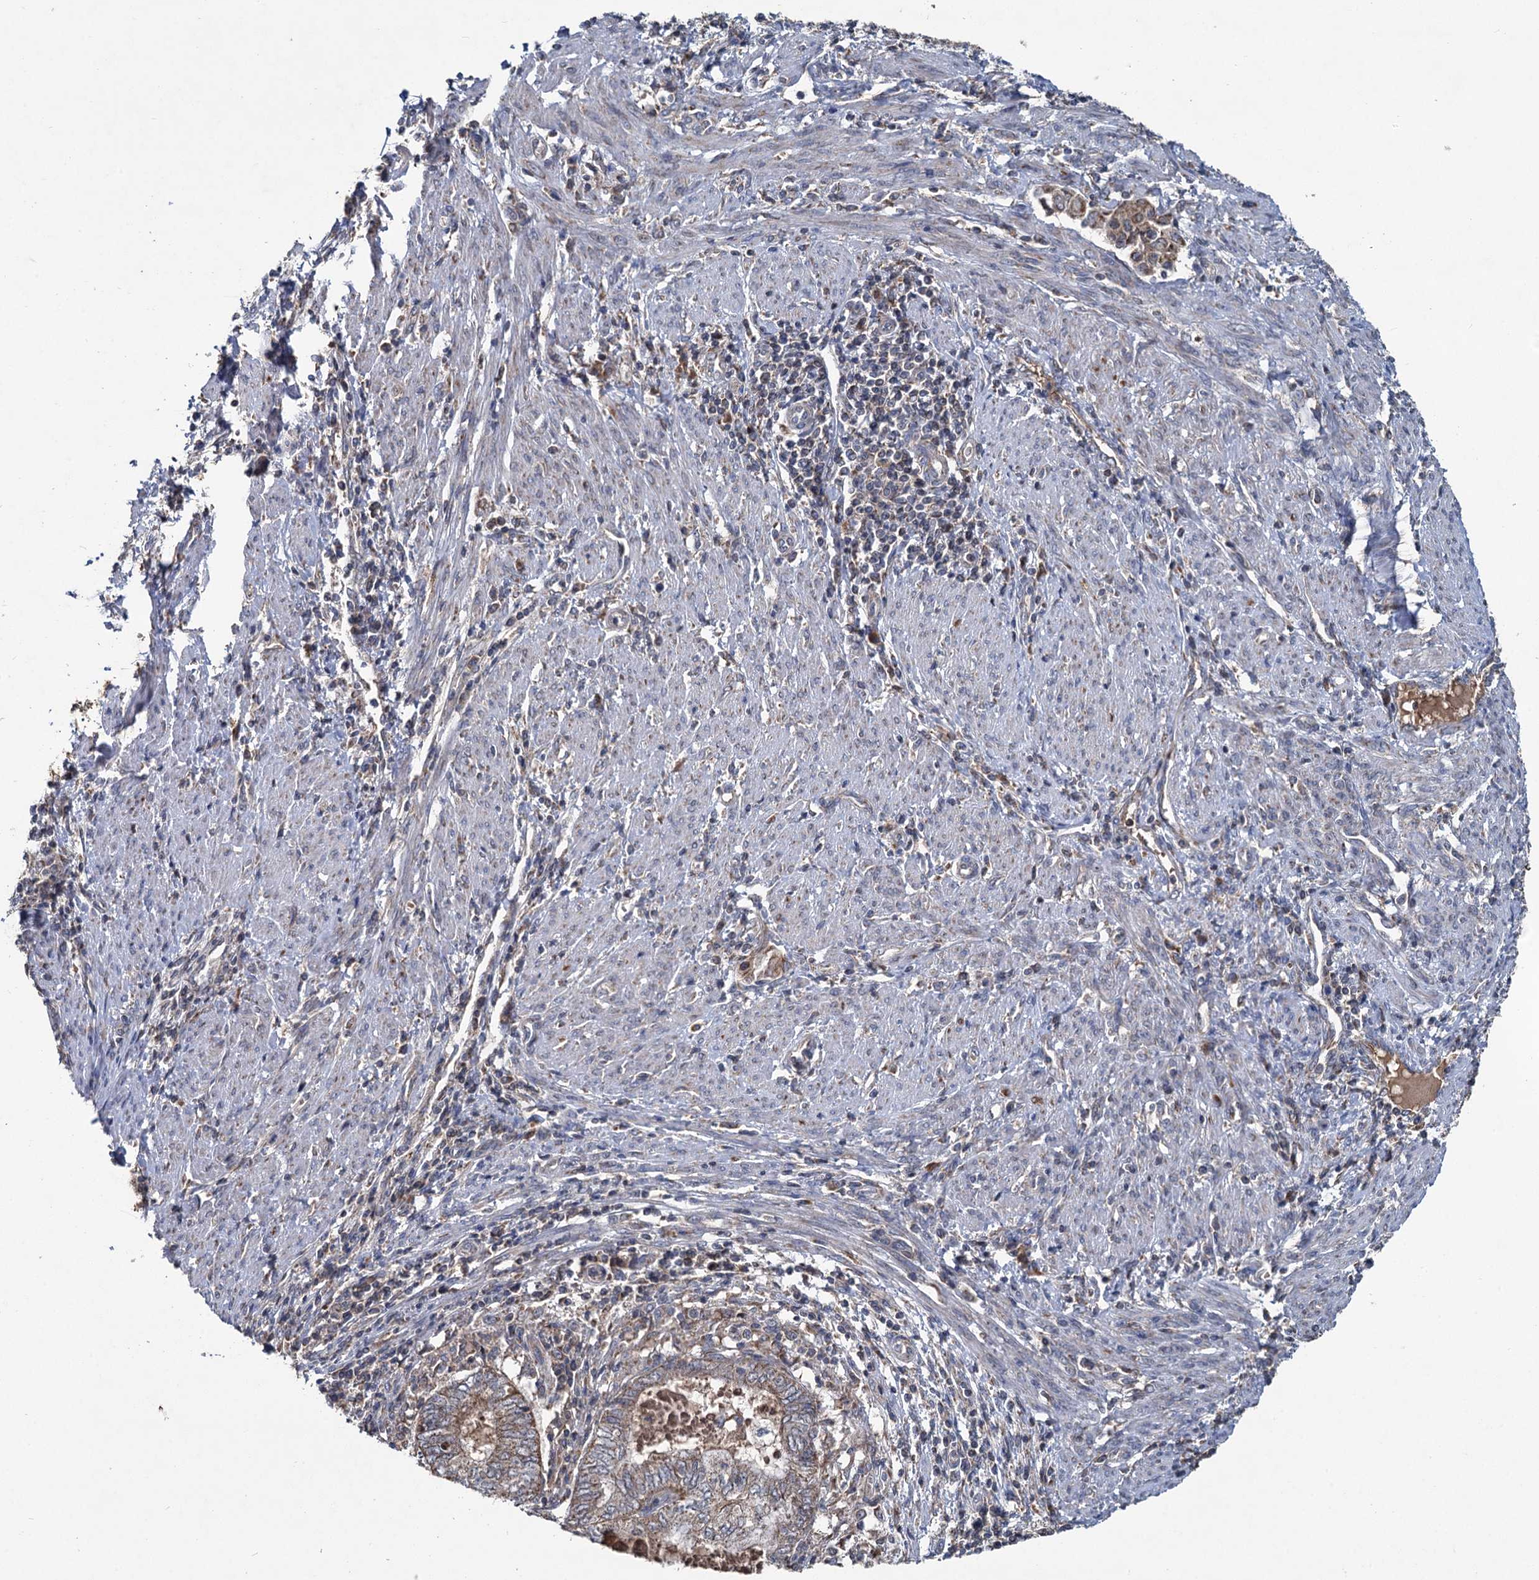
{"staining": {"intensity": "moderate", "quantity": "25%-75%", "location": "cytoplasmic/membranous"}, "tissue": "endometrial cancer", "cell_type": "Tumor cells", "image_type": "cancer", "snomed": [{"axis": "morphology", "description": "Adenocarcinoma, NOS"}, {"axis": "topography", "description": "Uterus"}, {"axis": "topography", "description": "Endometrium"}], "caption": "Immunohistochemical staining of human endometrial adenocarcinoma exhibits medium levels of moderate cytoplasmic/membranous expression in approximately 25%-75% of tumor cells. Using DAB (3,3'-diaminobenzidine) (brown) and hematoxylin (blue) stains, captured at high magnification using brightfield microscopy.", "gene": "METTL4", "patient": {"sex": "female", "age": 70}}